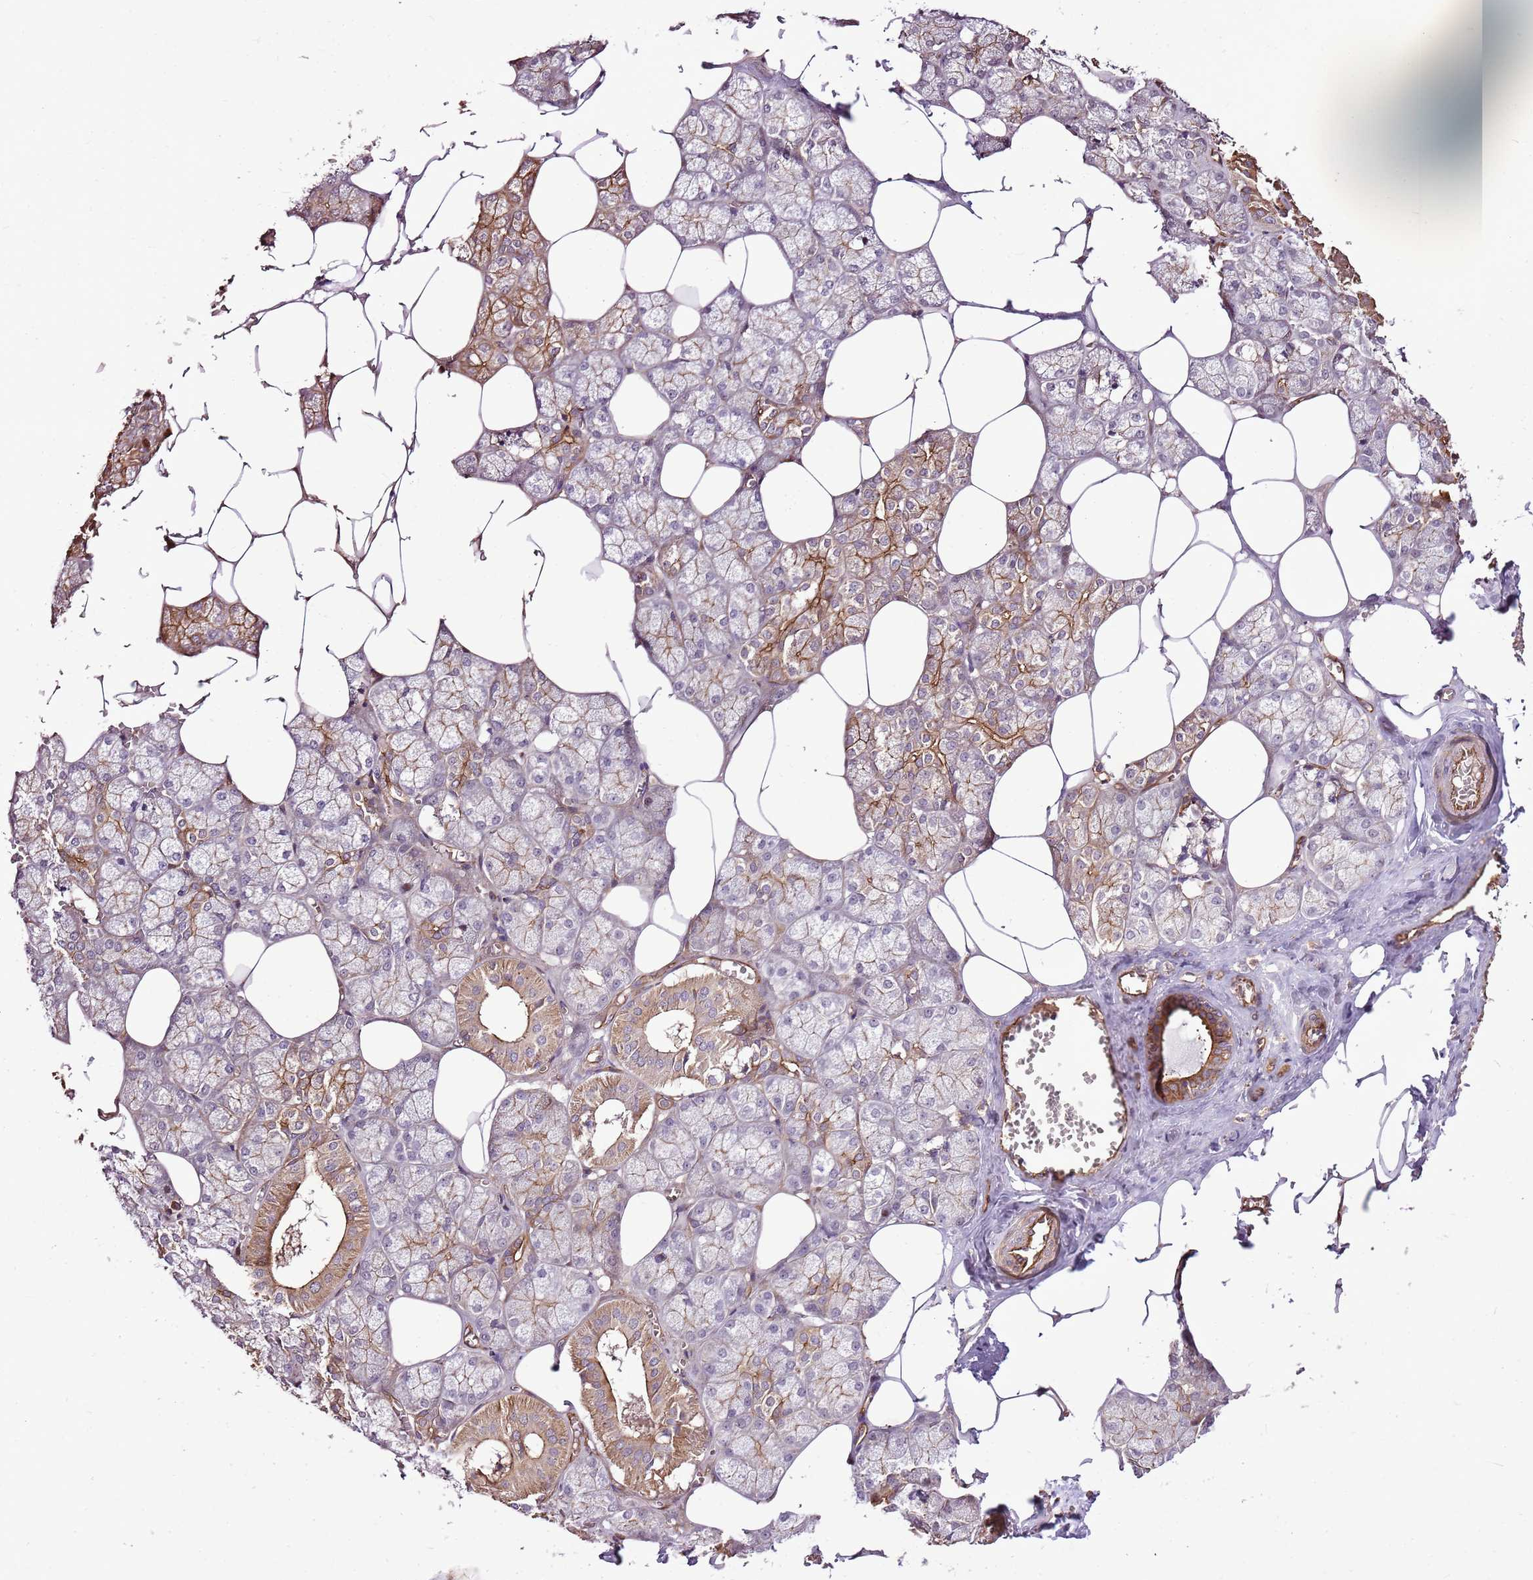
{"staining": {"intensity": "strong", "quantity": "25%-75%", "location": "cytoplasmic/membranous"}, "tissue": "salivary gland", "cell_type": "Glandular cells", "image_type": "normal", "snomed": [{"axis": "morphology", "description": "Normal tissue, NOS"}, {"axis": "topography", "description": "Salivary gland"}], "caption": "Protein expression by IHC displays strong cytoplasmic/membranous staining in approximately 25%-75% of glandular cells in normal salivary gland.", "gene": "ZNF827", "patient": {"sex": "male", "age": 62}}